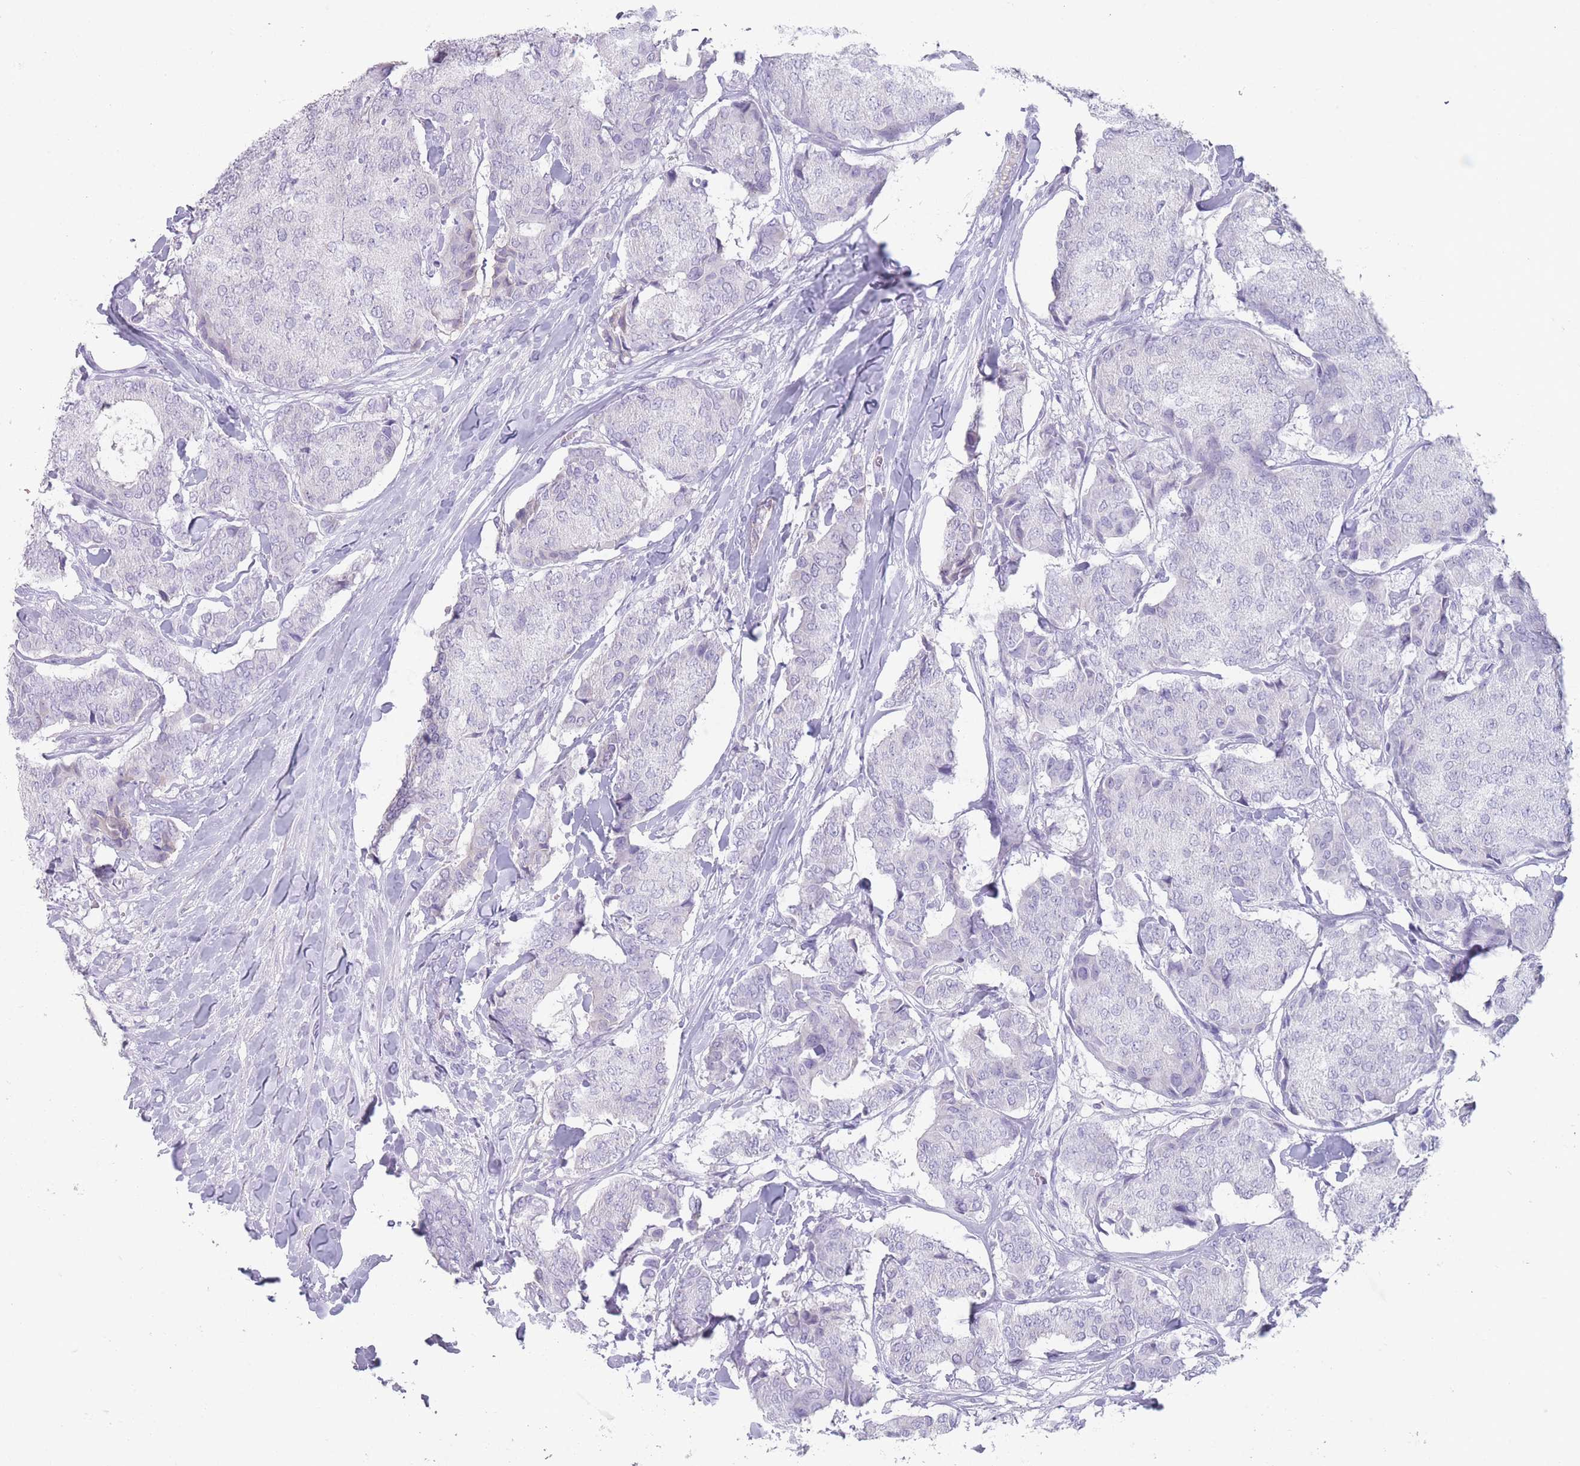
{"staining": {"intensity": "negative", "quantity": "none", "location": "none"}, "tissue": "breast cancer", "cell_type": "Tumor cells", "image_type": "cancer", "snomed": [{"axis": "morphology", "description": "Duct carcinoma"}, {"axis": "topography", "description": "Breast"}], "caption": "DAB (3,3'-diaminobenzidine) immunohistochemical staining of human breast cancer shows no significant expression in tumor cells.", "gene": "RHBG", "patient": {"sex": "female", "age": 75}}